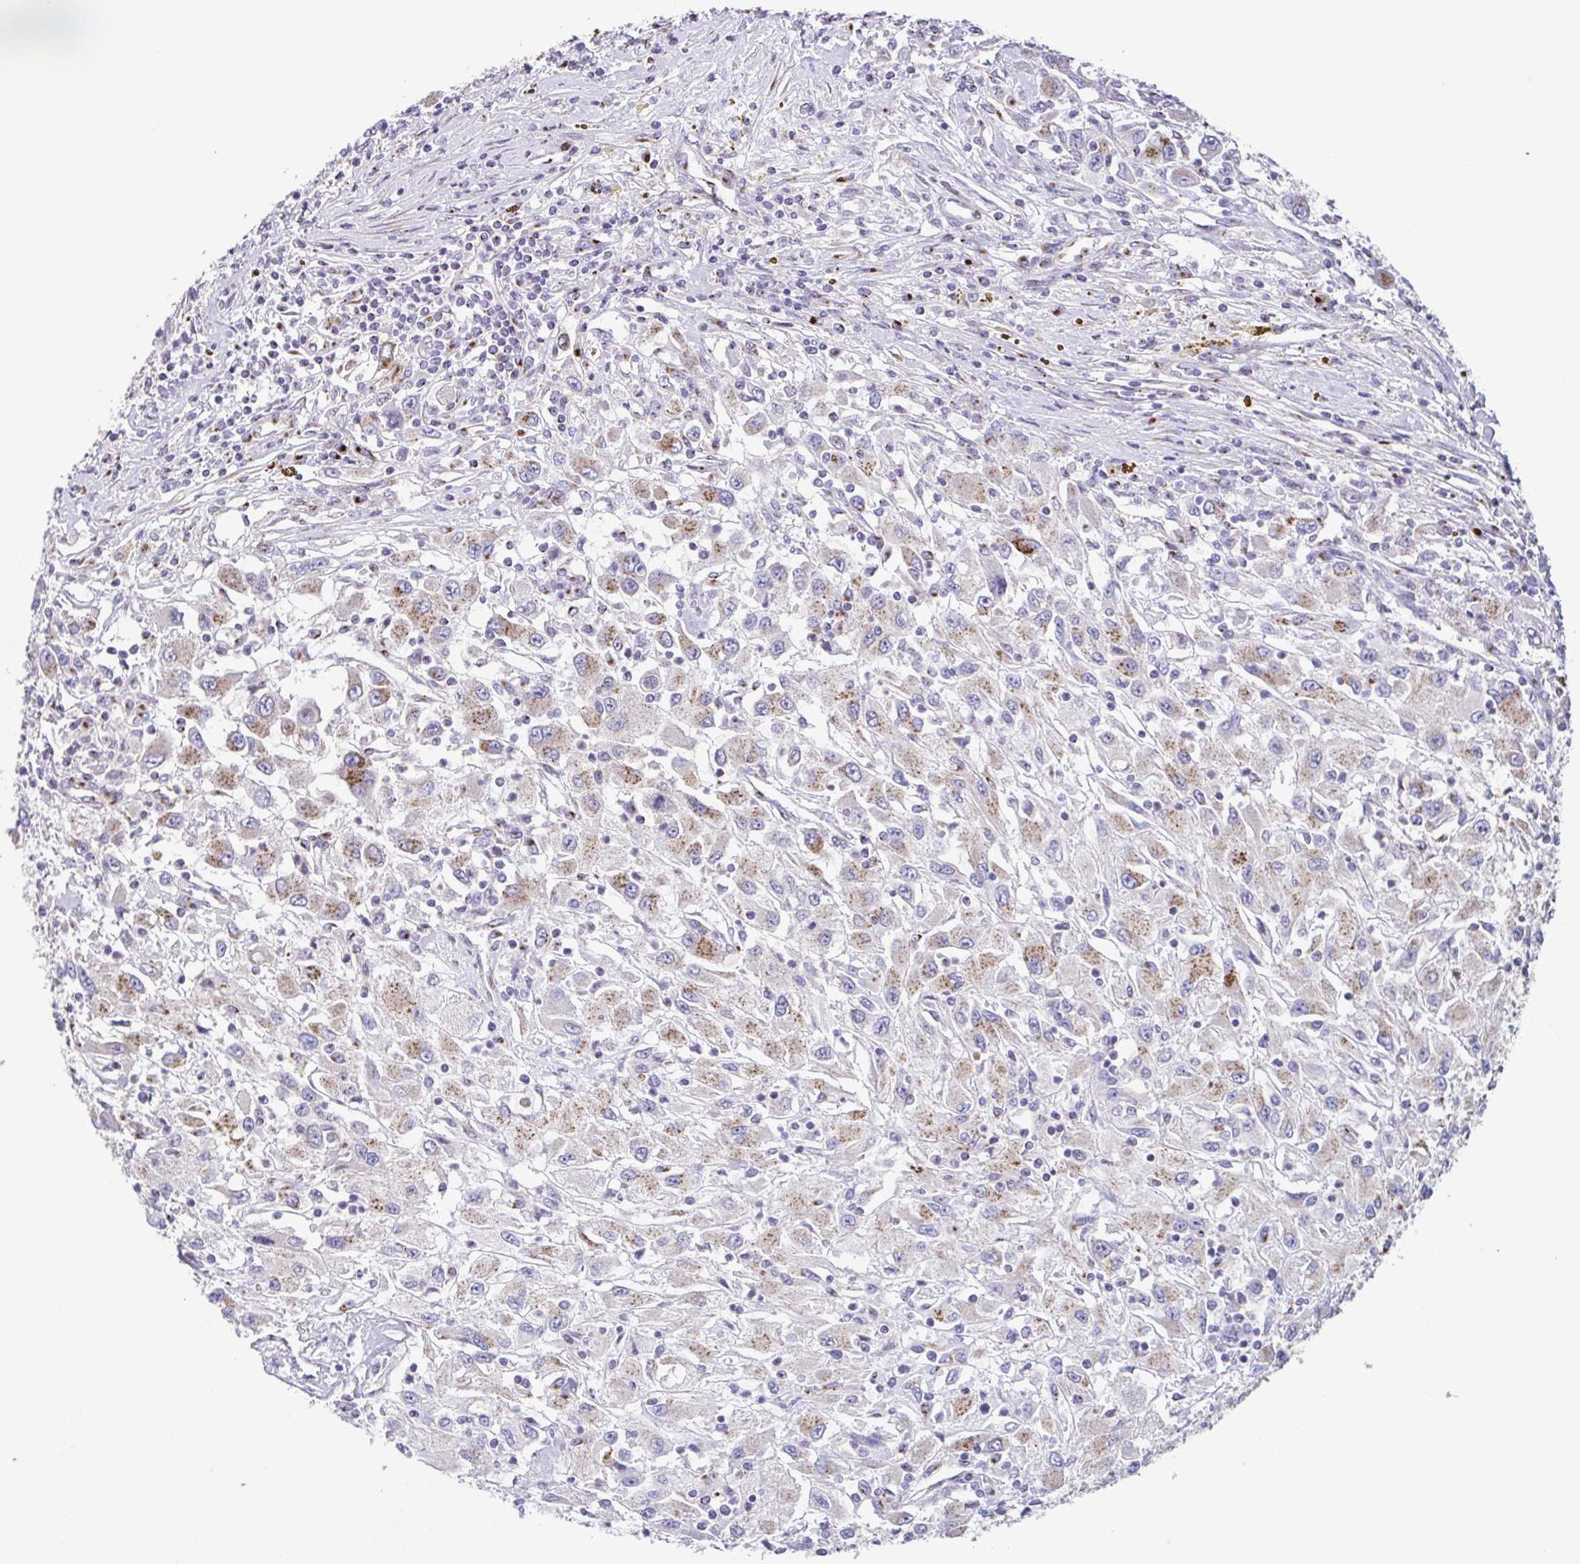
{"staining": {"intensity": "weak", "quantity": "25%-75%", "location": "cytoplasmic/membranous"}, "tissue": "renal cancer", "cell_type": "Tumor cells", "image_type": "cancer", "snomed": [{"axis": "morphology", "description": "Adenocarcinoma, NOS"}, {"axis": "topography", "description": "Kidney"}], "caption": "Brown immunohistochemical staining in human renal cancer displays weak cytoplasmic/membranous expression in approximately 25%-75% of tumor cells.", "gene": "COL17A1", "patient": {"sex": "female", "age": 67}}